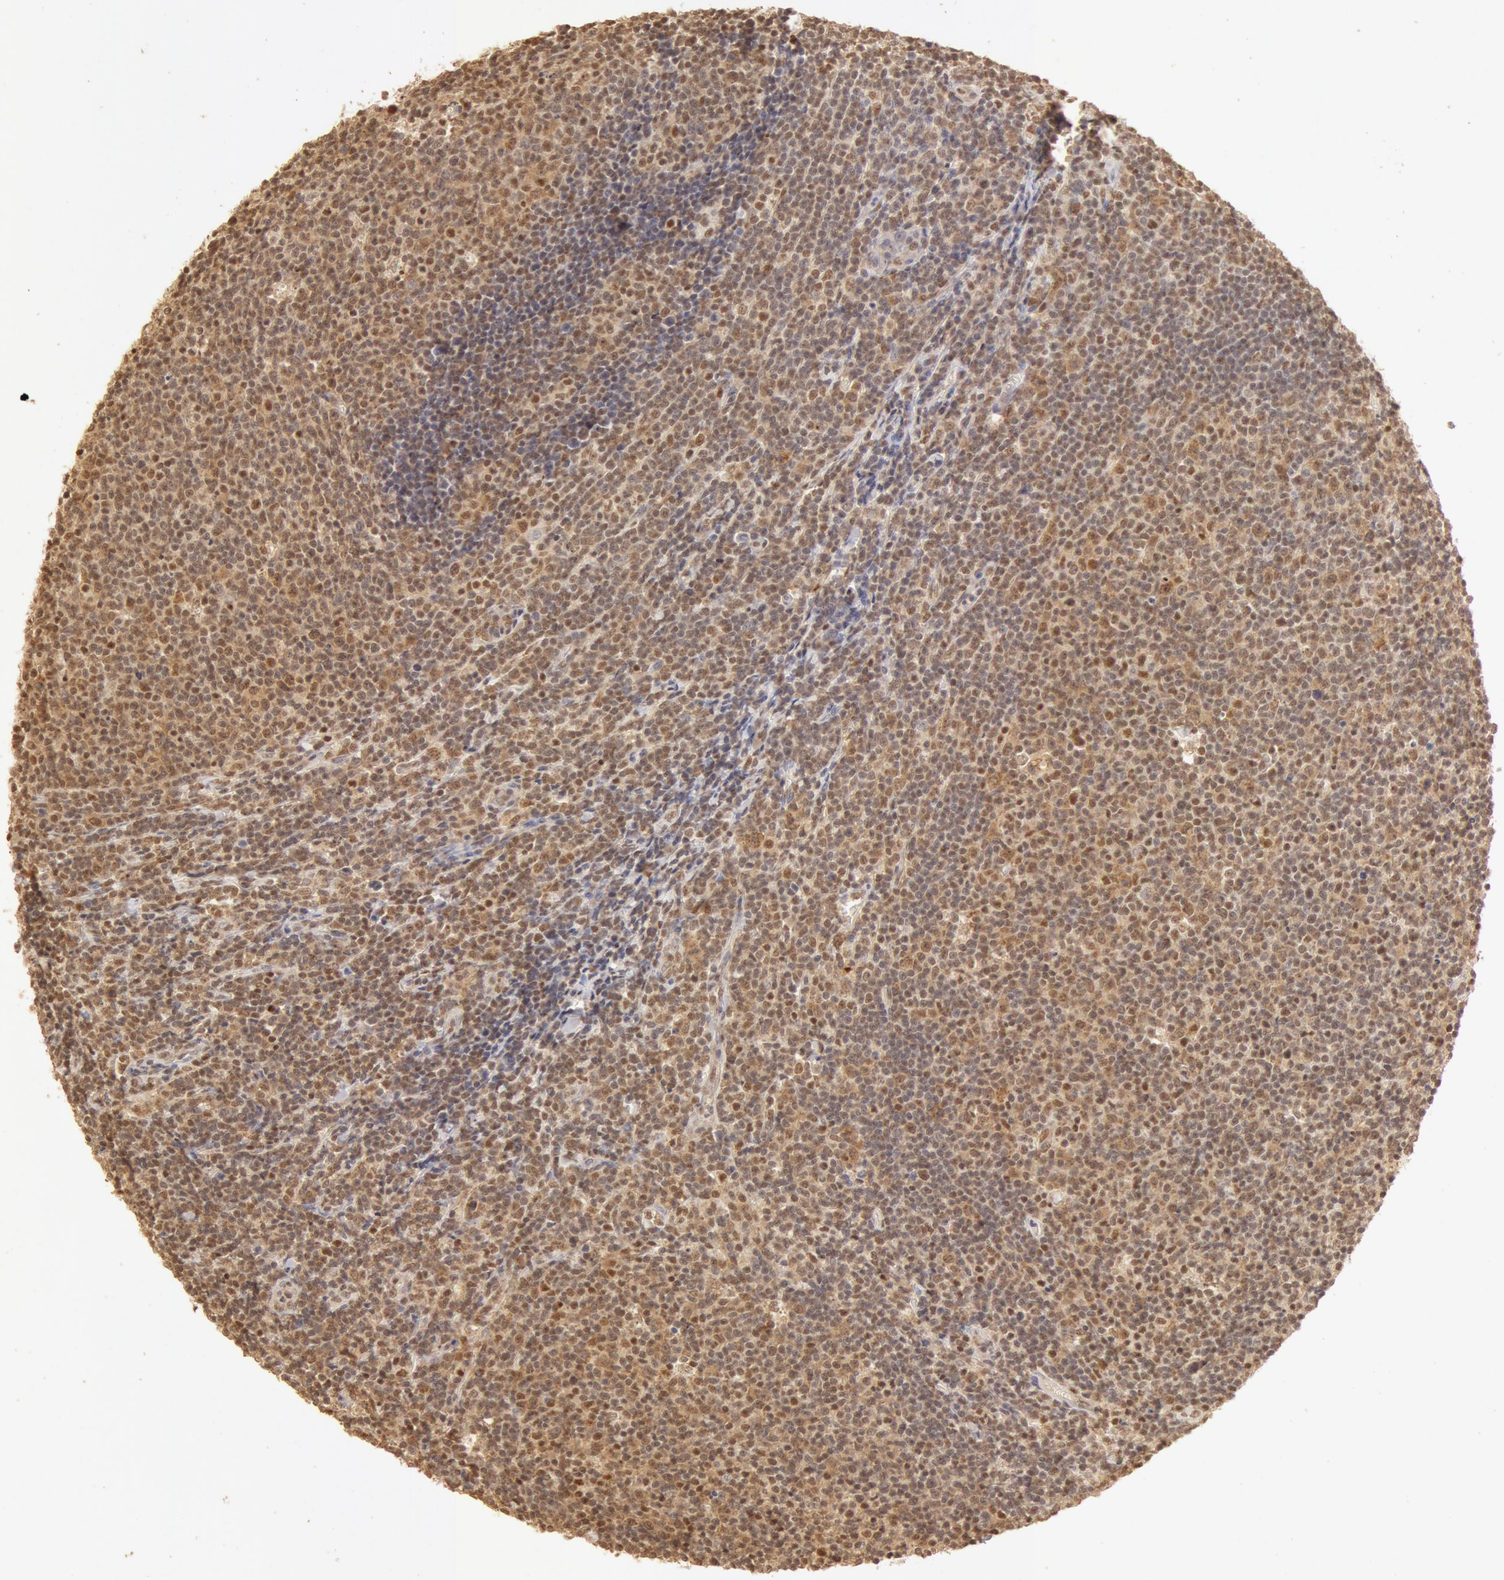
{"staining": {"intensity": "moderate", "quantity": ">75%", "location": "cytoplasmic/membranous,nuclear"}, "tissue": "lymphoma", "cell_type": "Tumor cells", "image_type": "cancer", "snomed": [{"axis": "morphology", "description": "Malignant lymphoma, non-Hodgkin's type, Low grade"}, {"axis": "topography", "description": "Lymph node"}], "caption": "There is medium levels of moderate cytoplasmic/membranous and nuclear positivity in tumor cells of lymphoma, as demonstrated by immunohistochemical staining (brown color).", "gene": "SNRNP70", "patient": {"sex": "male", "age": 74}}